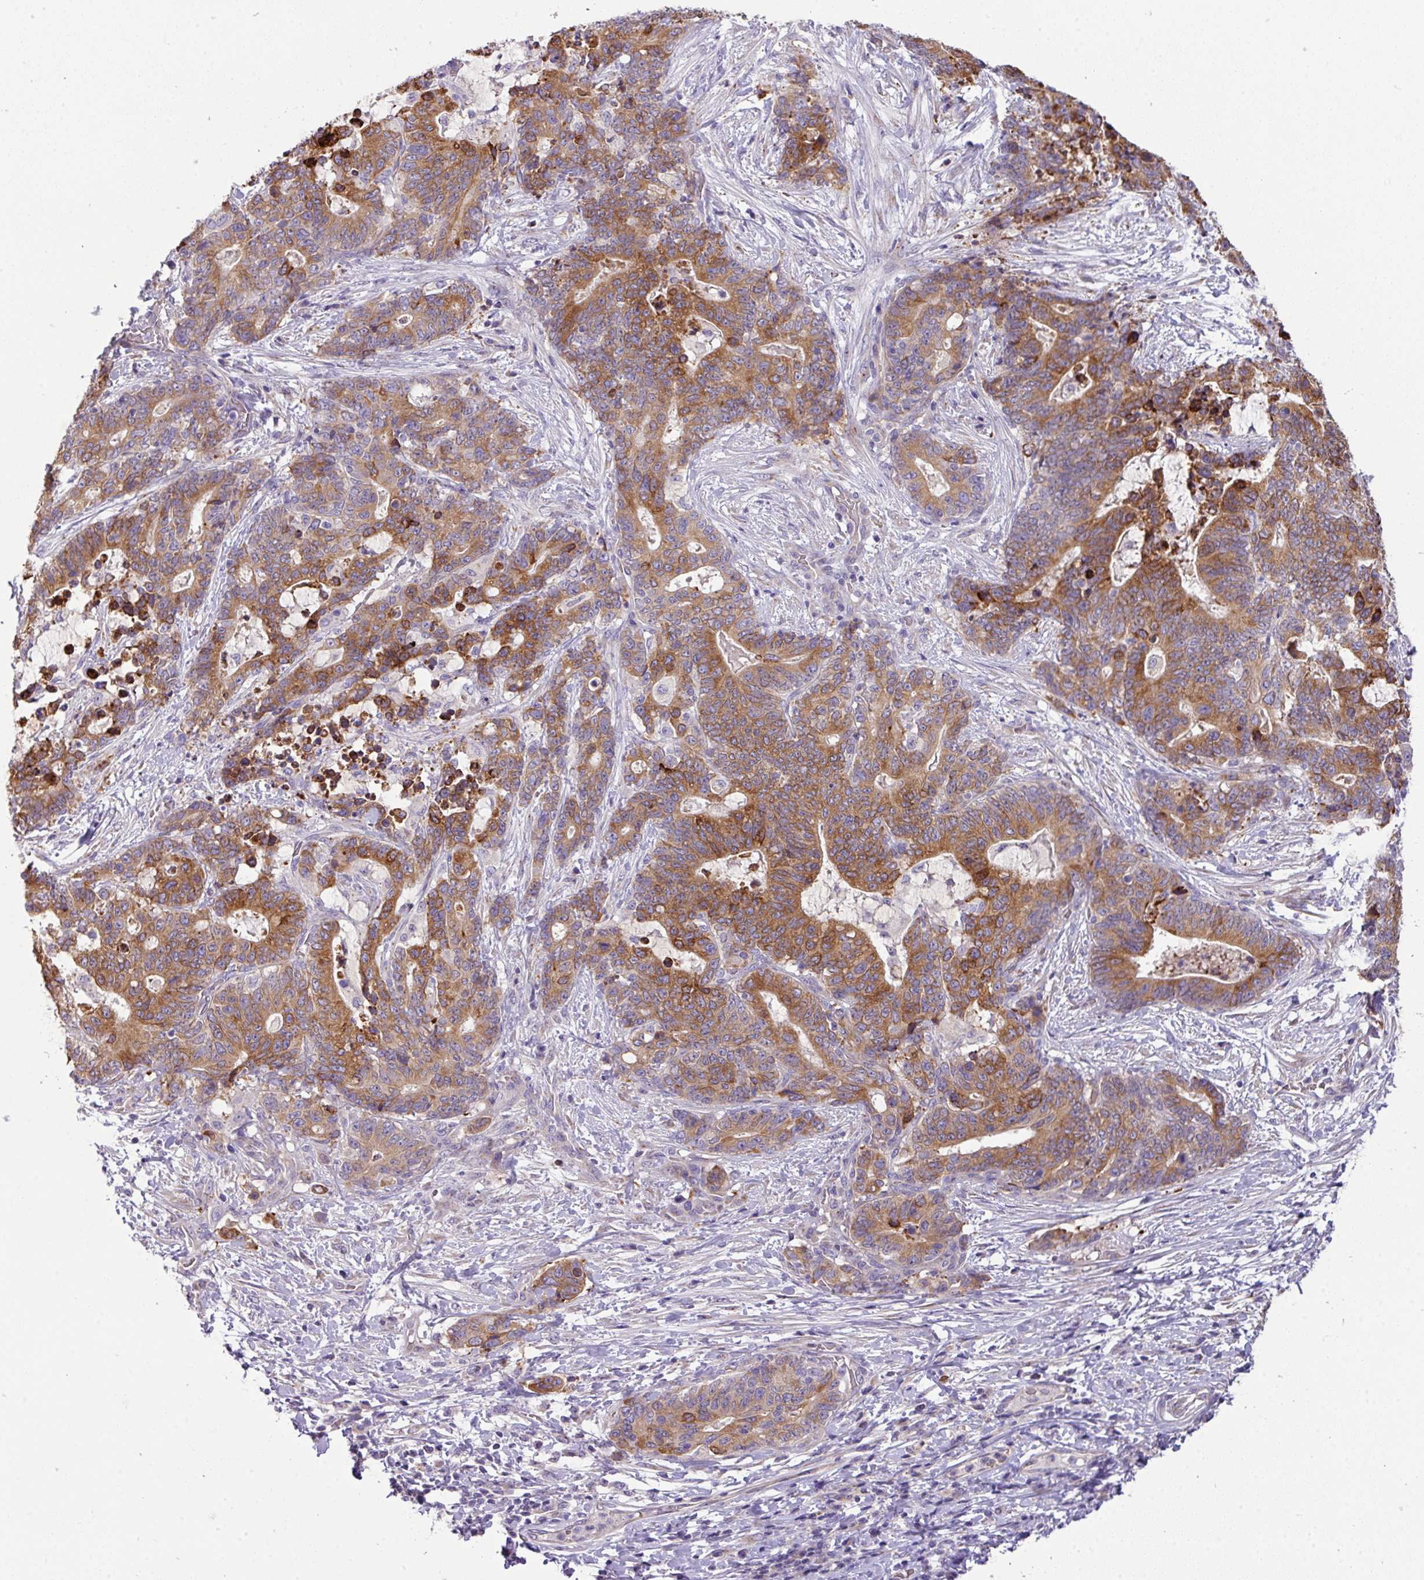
{"staining": {"intensity": "moderate", "quantity": ">75%", "location": "cytoplasmic/membranous"}, "tissue": "stomach cancer", "cell_type": "Tumor cells", "image_type": "cancer", "snomed": [{"axis": "morphology", "description": "Normal tissue, NOS"}, {"axis": "morphology", "description": "Adenocarcinoma, NOS"}, {"axis": "topography", "description": "Stomach"}], "caption": "Stomach adenocarcinoma stained with a protein marker exhibits moderate staining in tumor cells.", "gene": "PIK3R5", "patient": {"sex": "female", "age": 64}}